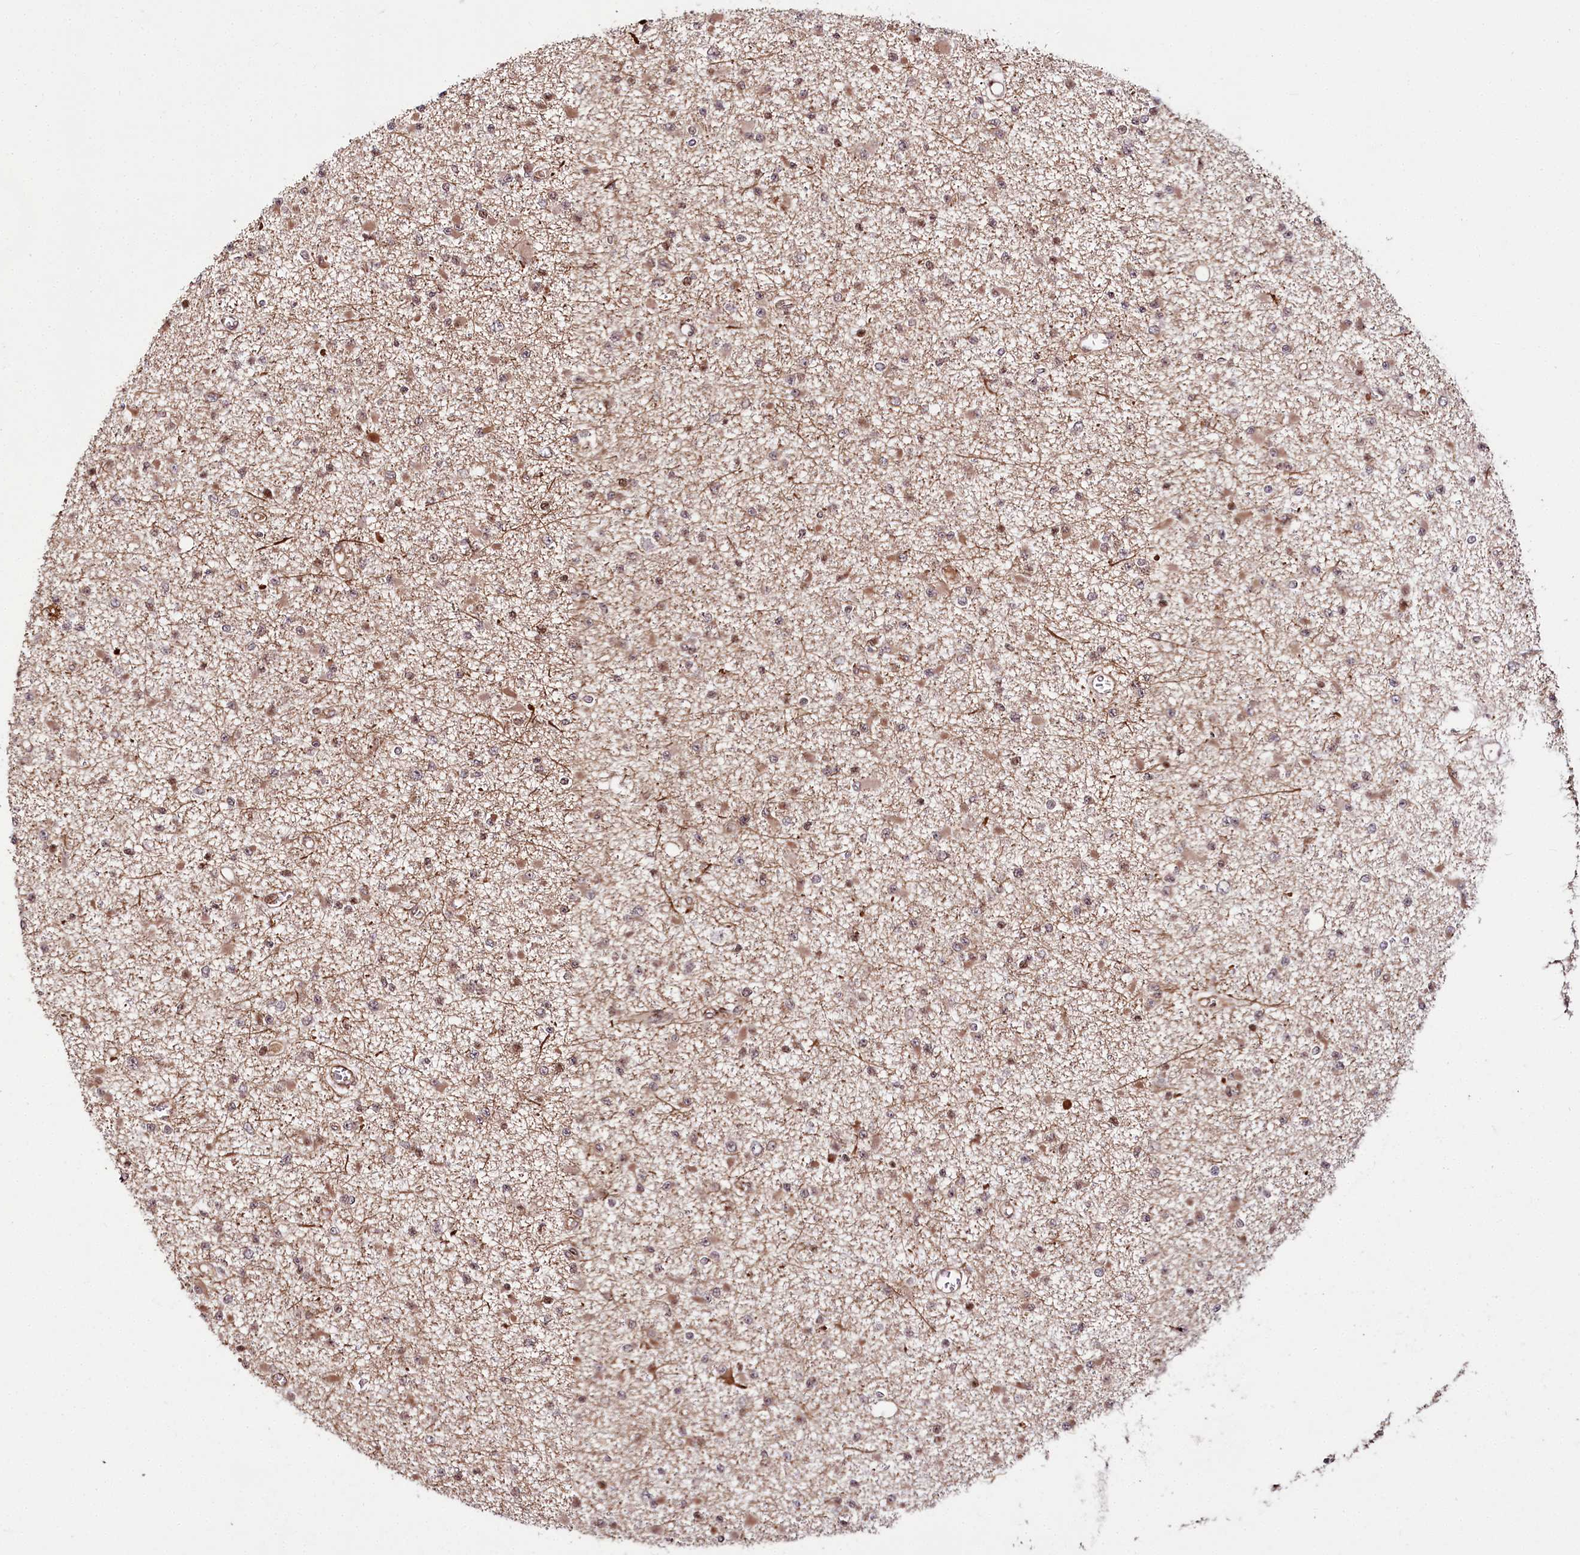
{"staining": {"intensity": "moderate", "quantity": ">75%", "location": "cytoplasmic/membranous,nuclear"}, "tissue": "glioma", "cell_type": "Tumor cells", "image_type": "cancer", "snomed": [{"axis": "morphology", "description": "Glioma, malignant, Low grade"}, {"axis": "topography", "description": "Brain"}], "caption": "Brown immunohistochemical staining in human glioma reveals moderate cytoplasmic/membranous and nuclear expression in approximately >75% of tumor cells.", "gene": "HOXC8", "patient": {"sex": "female", "age": 22}}